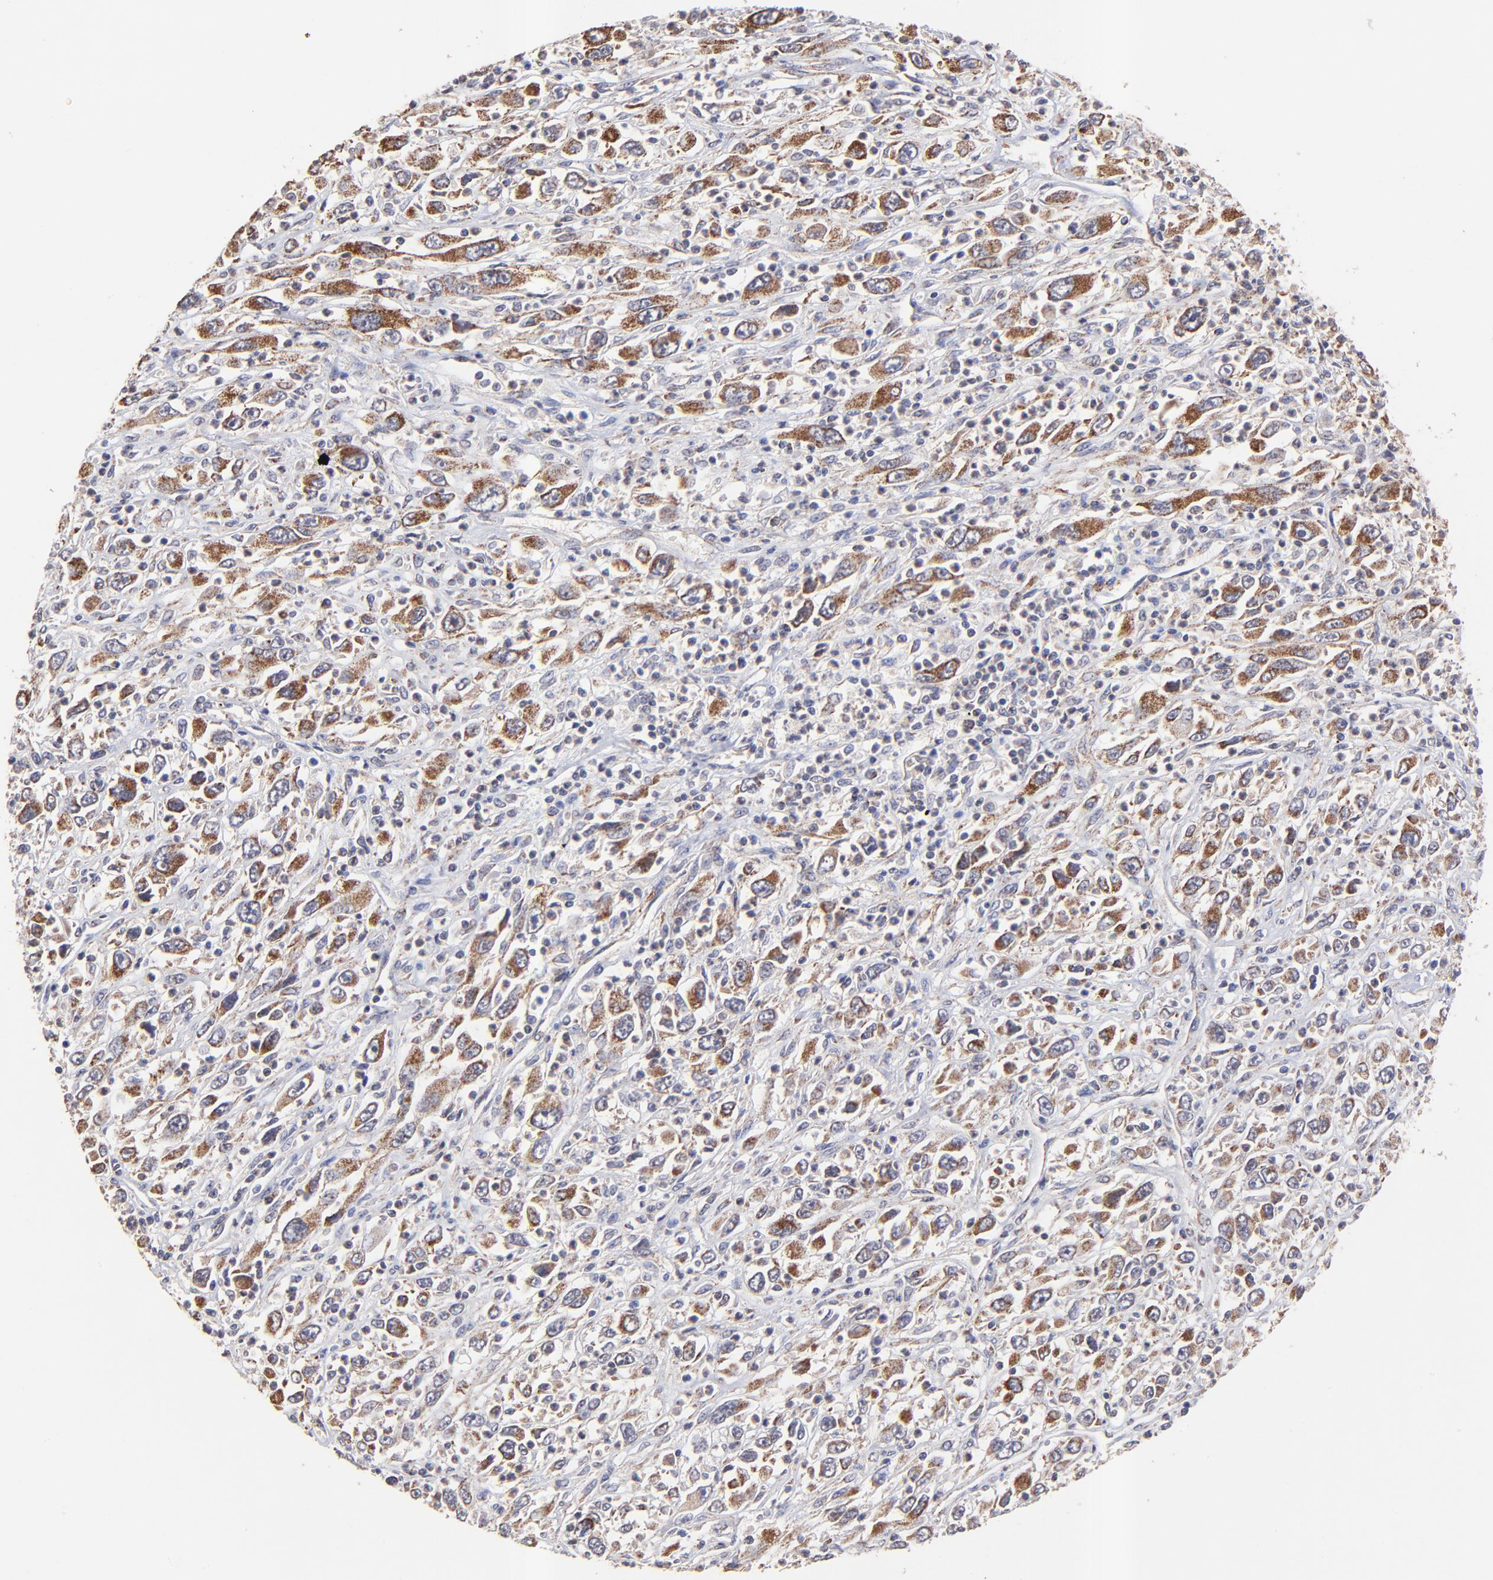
{"staining": {"intensity": "moderate", "quantity": ">75%", "location": "cytoplasmic/membranous"}, "tissue": "melanoma", "cell_type": "Tumor cells", "image_type": "cancer", "snomed": [{"axis": "morphology", "description": "Malignant melanoma, Metastatic site"}, {"axis": "topography", "description": "Skin"}], "caption": "Immunohistochemical staining of human malignant melanoma (metastatic site) exhibits medium levels of moderate cytoplasmic/membranous positivity in approximately >75% of tumor cells. The staining was performed using DAB, with brown indicating positive protein expression. Nuclei are stained blue with hematoxylin.", "gene": "BAIAP2L2", "patient": {"sex": "female", "age": 56}}